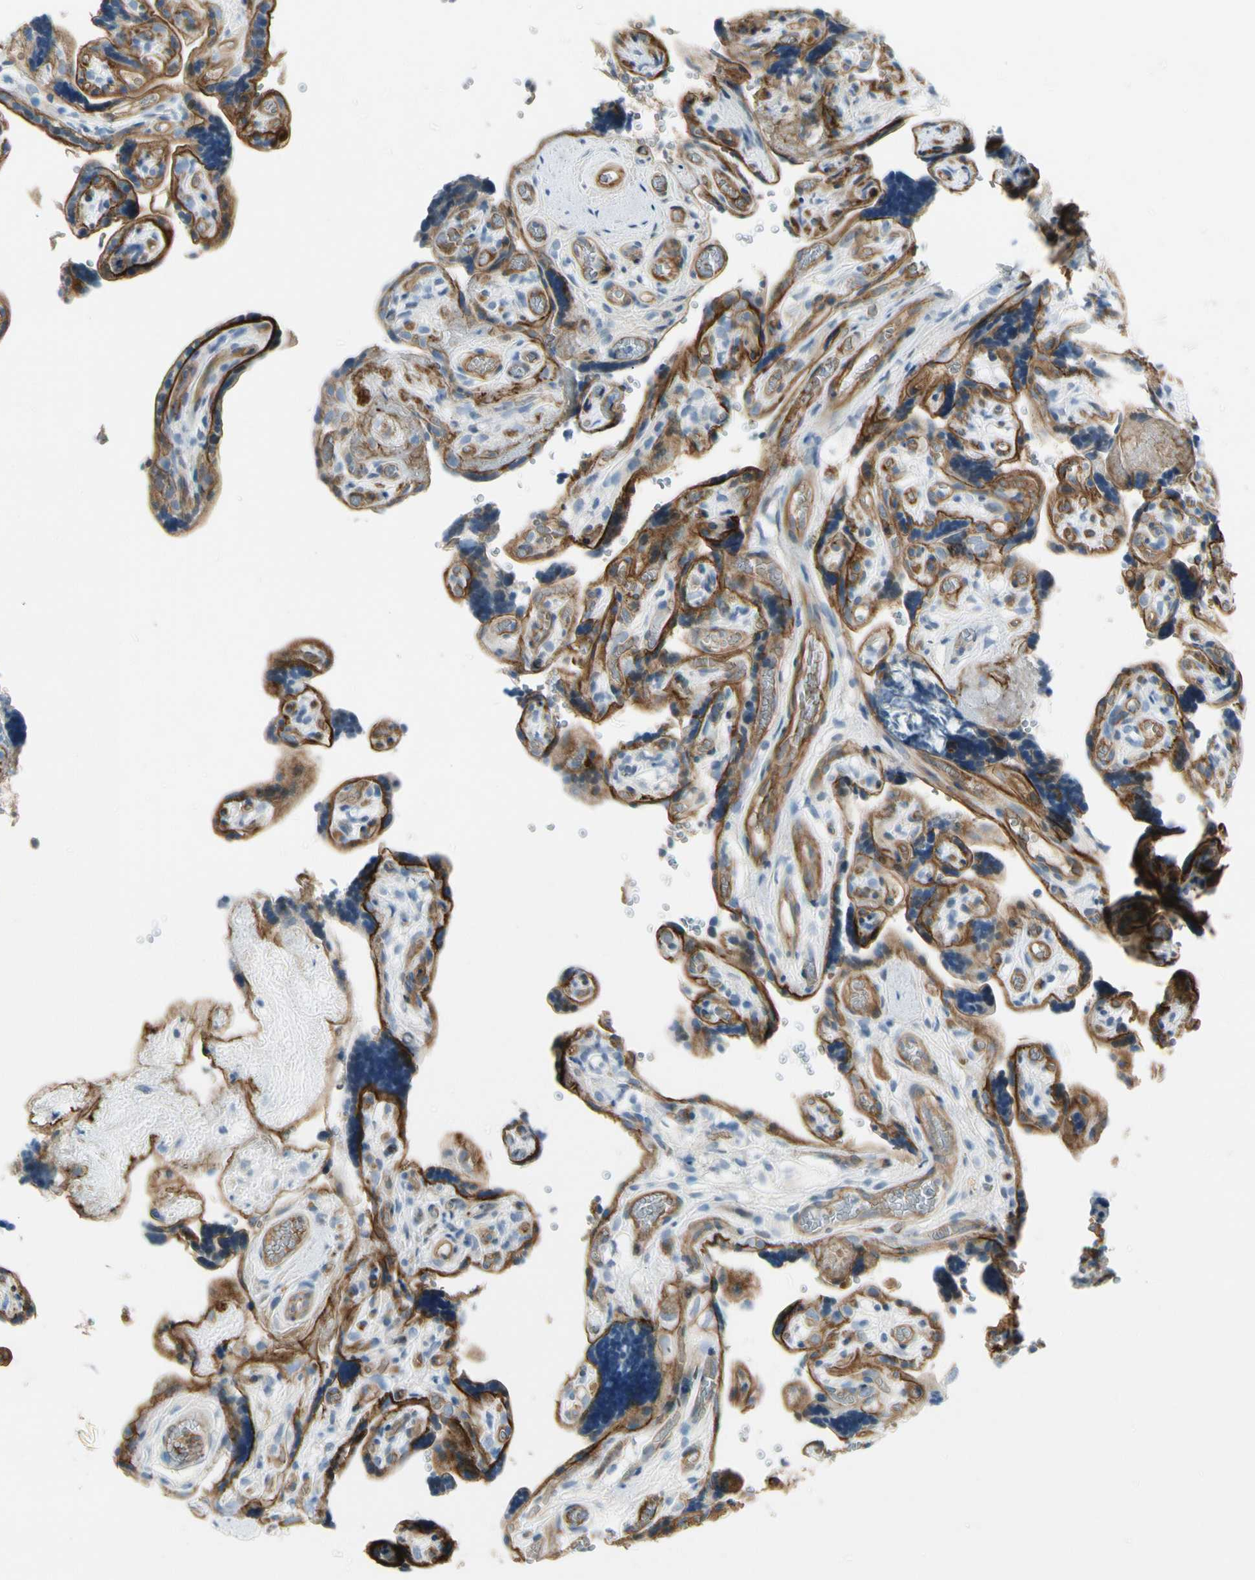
{"staining": {"intensity": "moderate", "quantity": ">75%", "location": "cytoplasmic/membranous"}, "tissue": "placenta", "cell_type": "Trophoblastic cells", "image_type": "normal", "snomed": [{"axis": "morphology", "description": "Normal tissue, NOS"}, {"axis": "topography", "description": "Placenta"}], "caption": "Human placenta stained with a brown dye shows moderate cytoplasmic/membranous positive expression in about >75% of trophoblastic cells.", "gene": "ITGA3", "patient": {"sex": "female", "age": 30}}